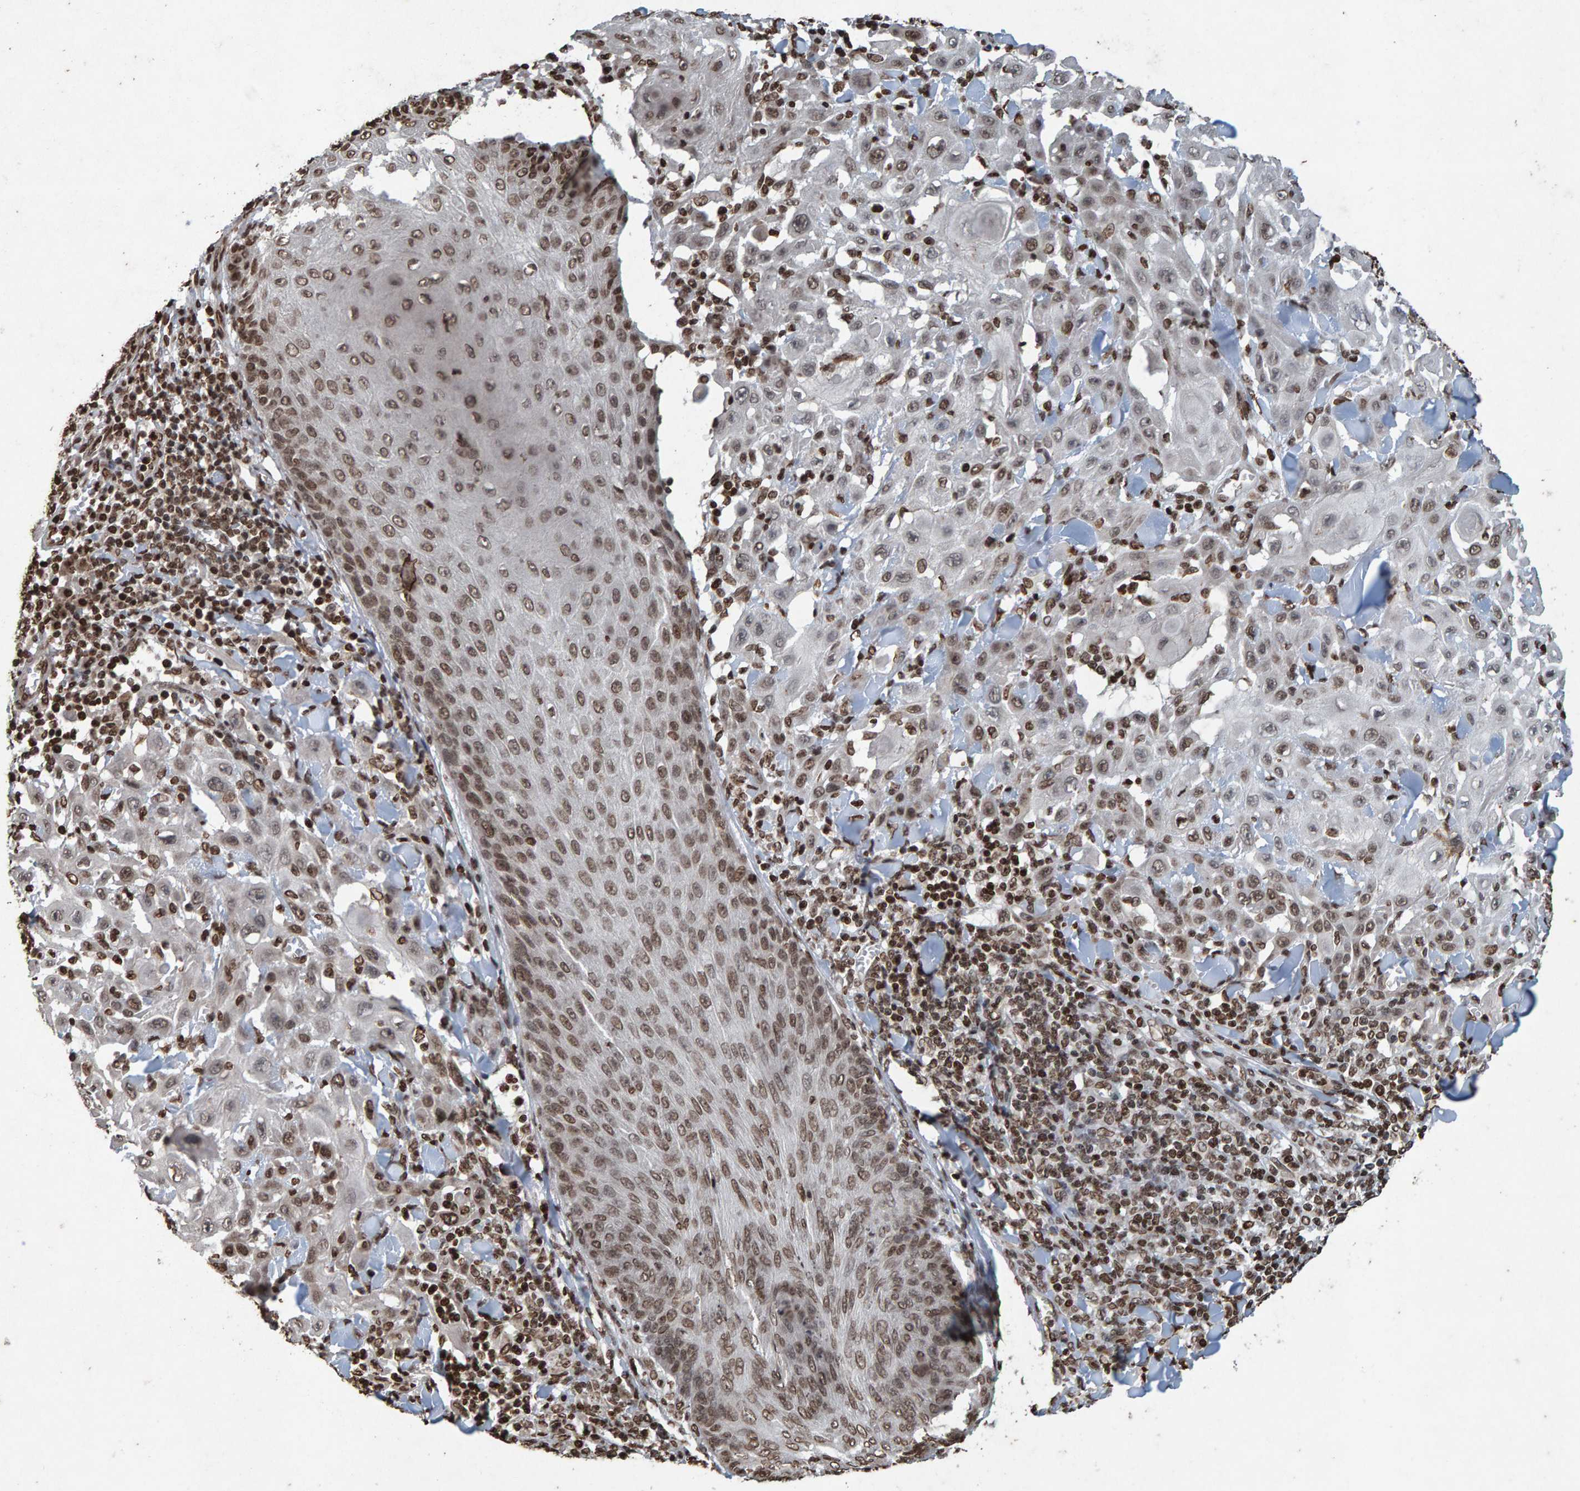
{"staining": {"intensity": "moderate", "quantity": "25%-75%", "location": "nuclear"}, "tissue": "skin cancer", "cell_type": "Tumor cells", "image_type": "cancer", "snomed": [{"axis": "morphology", "description": "Squamous cell carcinoma, NOS"}, {"axis": "topography", "description": "Skin"}], "caption": "About 25%-75% of tumor cells in skin cancer (squamous cell carcinoma) show moderate nuclear protein positivity as visualized by brown immunohistochemical staining.", "gene": "H2AZ1", "patient": {"sex": "male", "age": 24}}